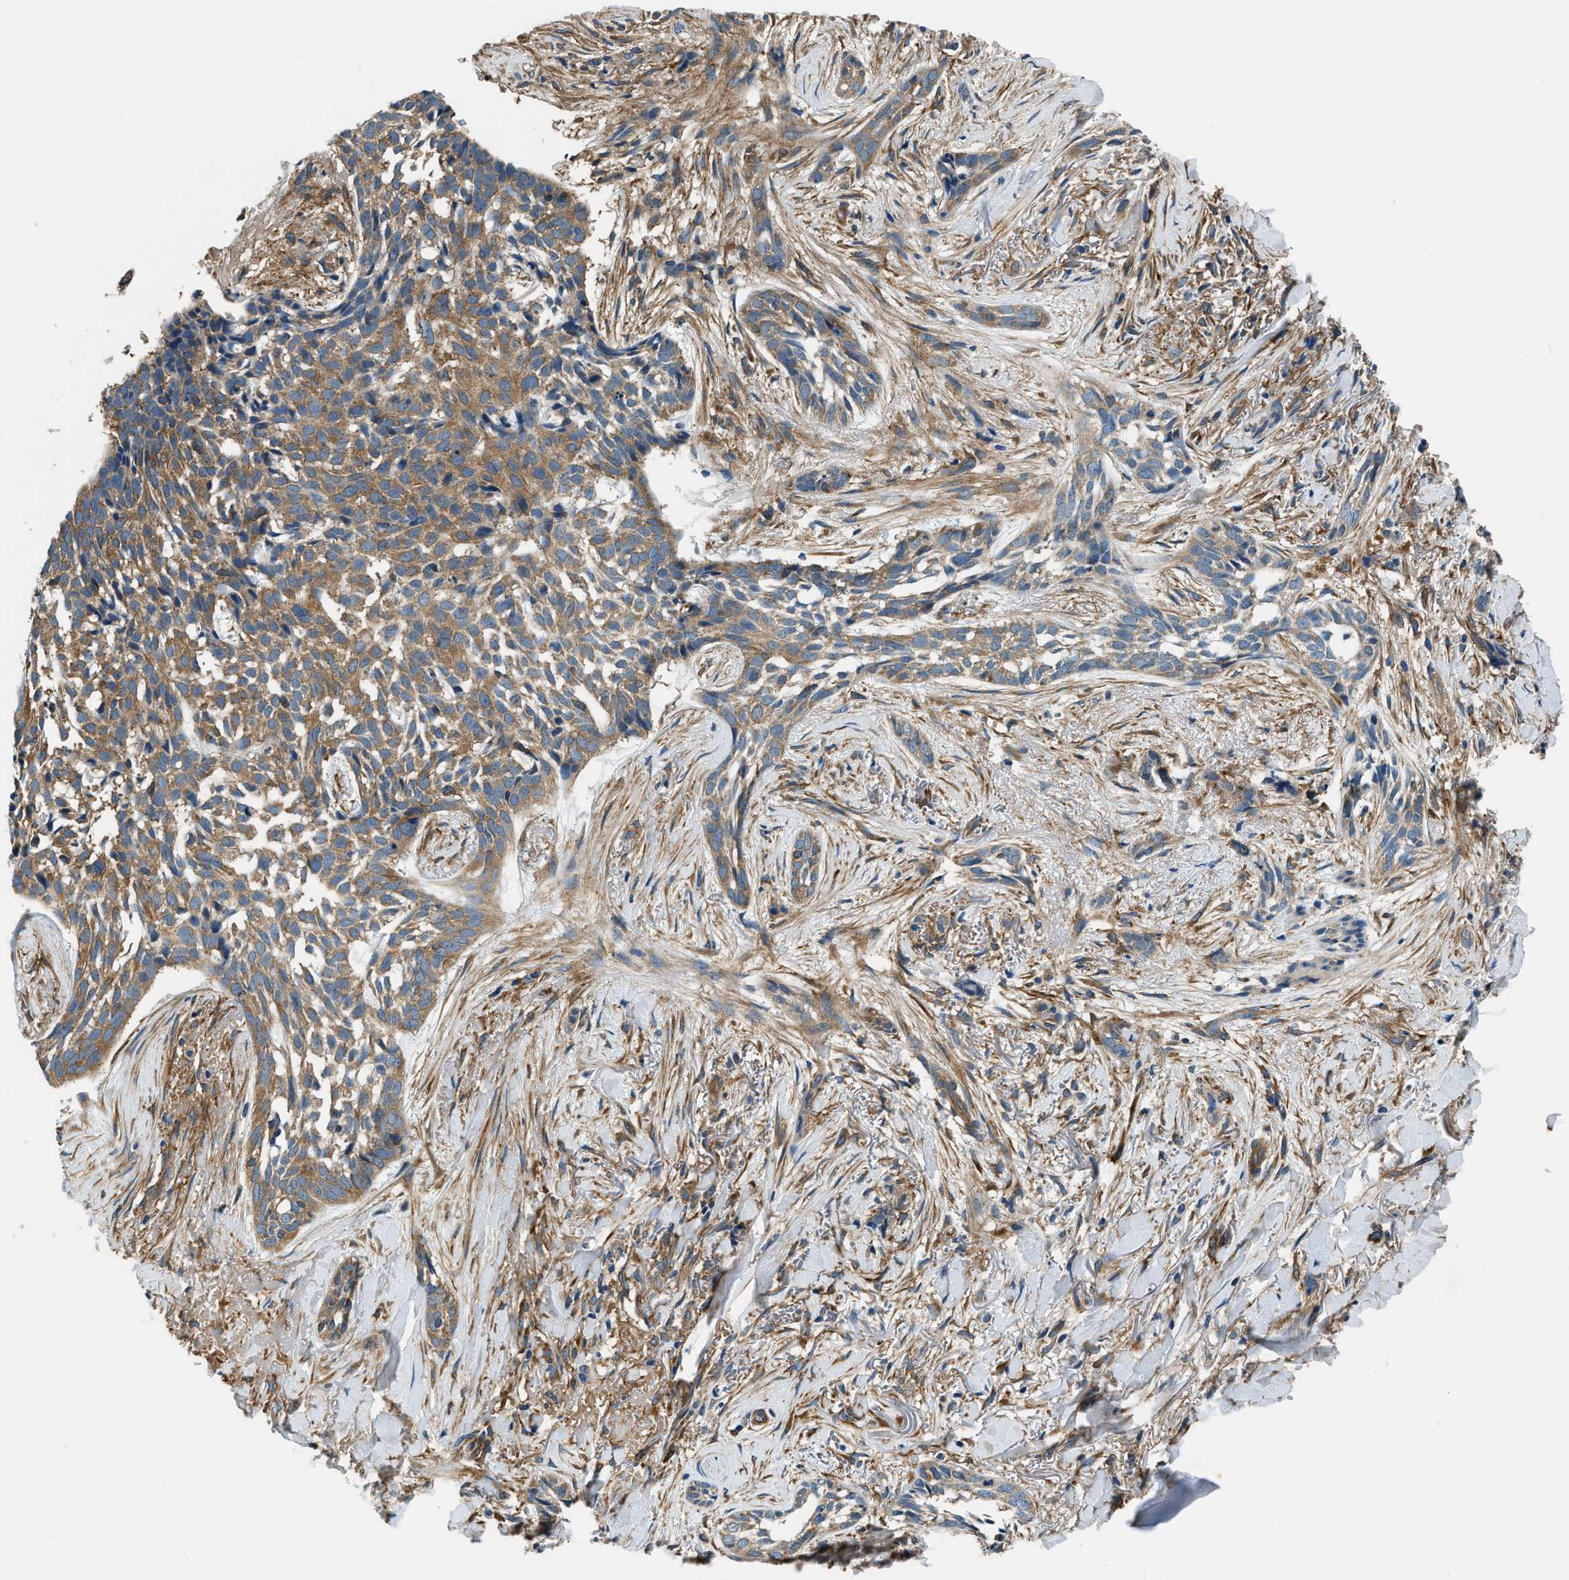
{"staining": {"intensity": "moderate", "quantity": ">75%", "location": "cytoplasmic/membranous"}, "tissue": "skin cancer", "cell_type": "Tumor cells", "image_type": "cancer", "snomed": [{"axis": "morphology", "description": "Basal cell carcinoma"}, {"axis": "topography", "description": "Skin"}], "caption": "Tumor cells exhibit medium levels of moderate cytoplasmic/membranous expression in approximately >75% of cells in skin cancer.", "gene": "EEA1", "patient": {"sex": "female", "age": 88}}